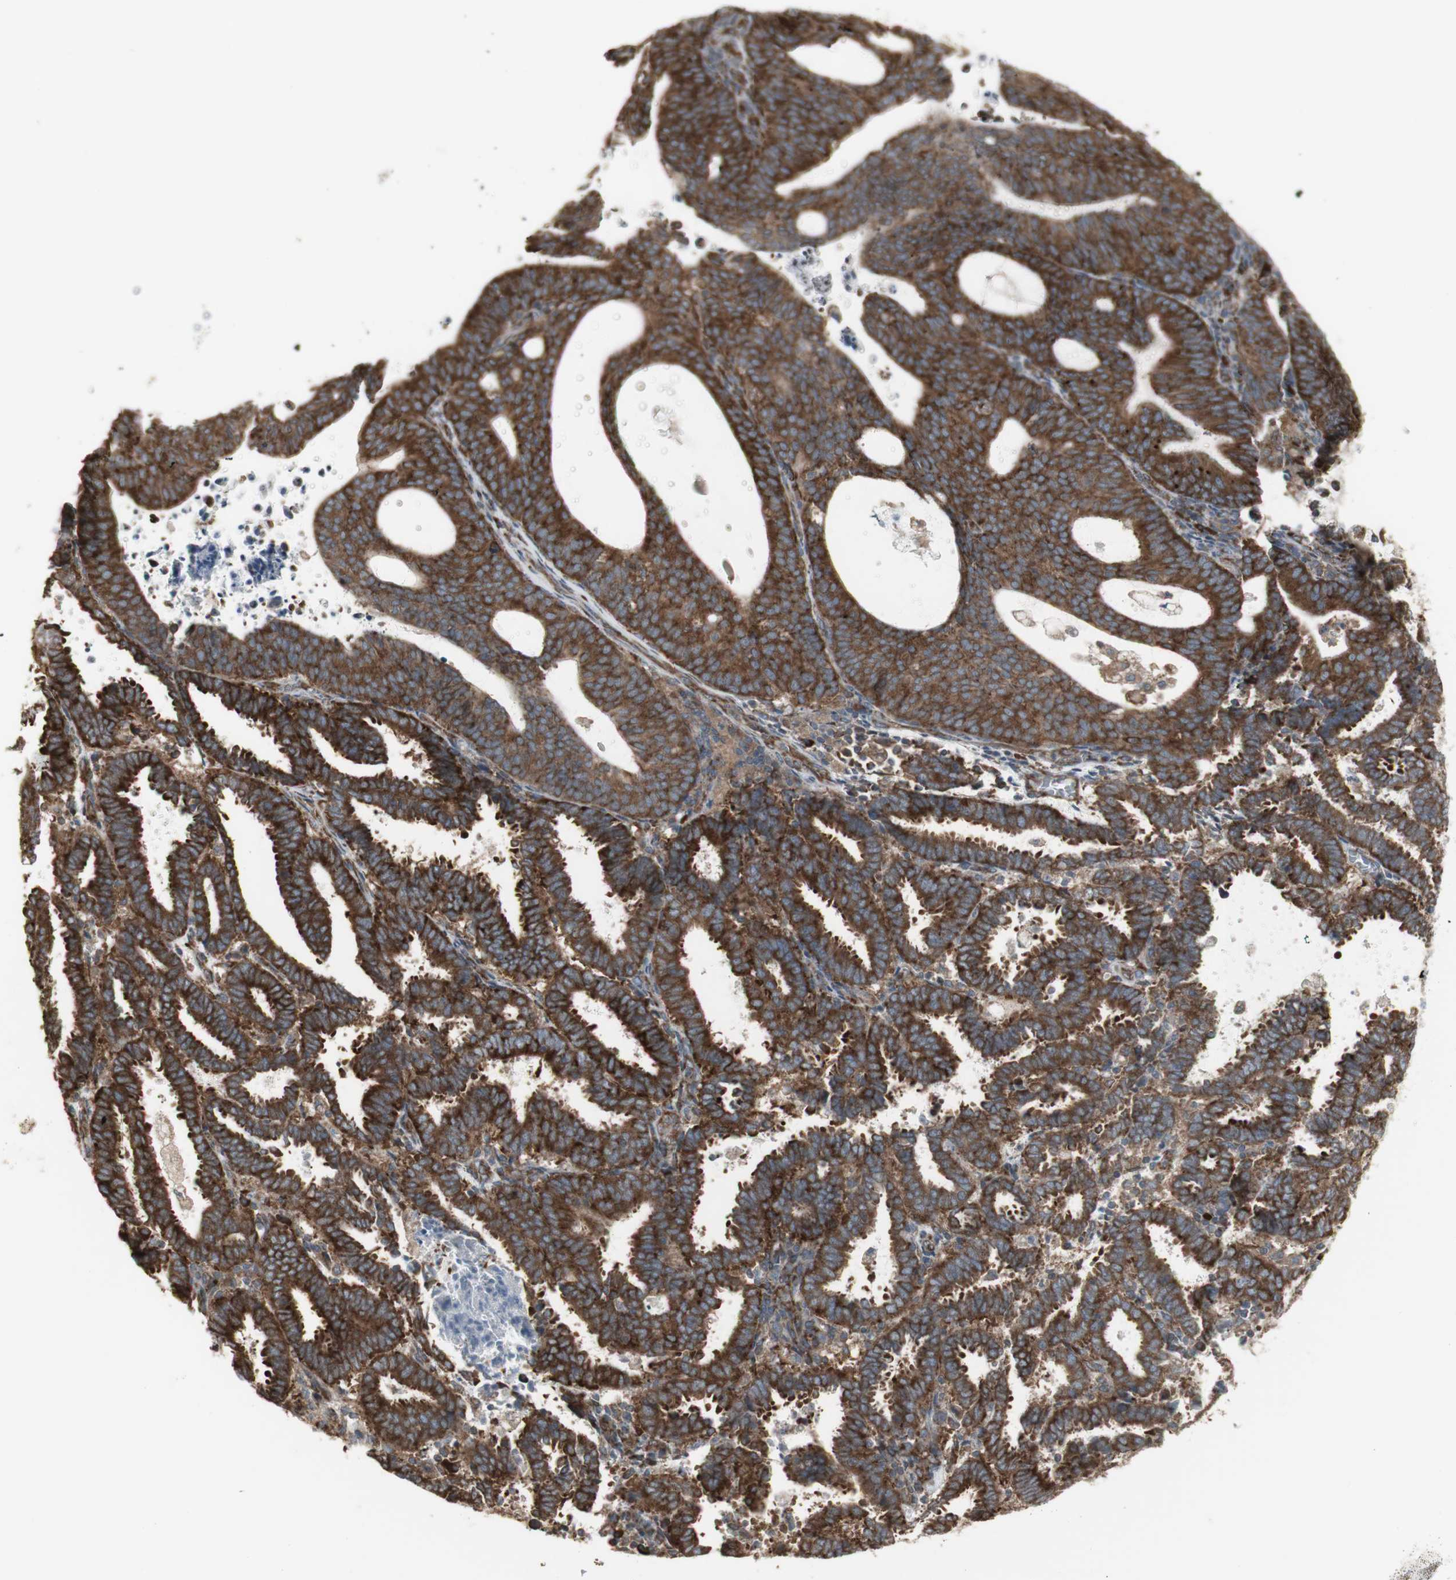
{"staining": {"intensity": "strong", "quantity": ">75%", "location": "cytoplasmic/membranous"}, "tissue": "endometrial cancer", "cell_type": "Tumor cells", "image_type": "cancer", "snomed": [{"axis": "morphology", "description": "Adenocarcinoma, NOS"}, {"axis": "topography", "description": "Uterus"}], "caption": "An immunohistochemistry histopathology image of tumor tissue is shown. Protein staining in brown shows strong cytoplasmic/membranous positivity in endometrial cancer within tumor cells.", "gene": "FKBP3", "patient": {"sex": "female", "age": 83}}